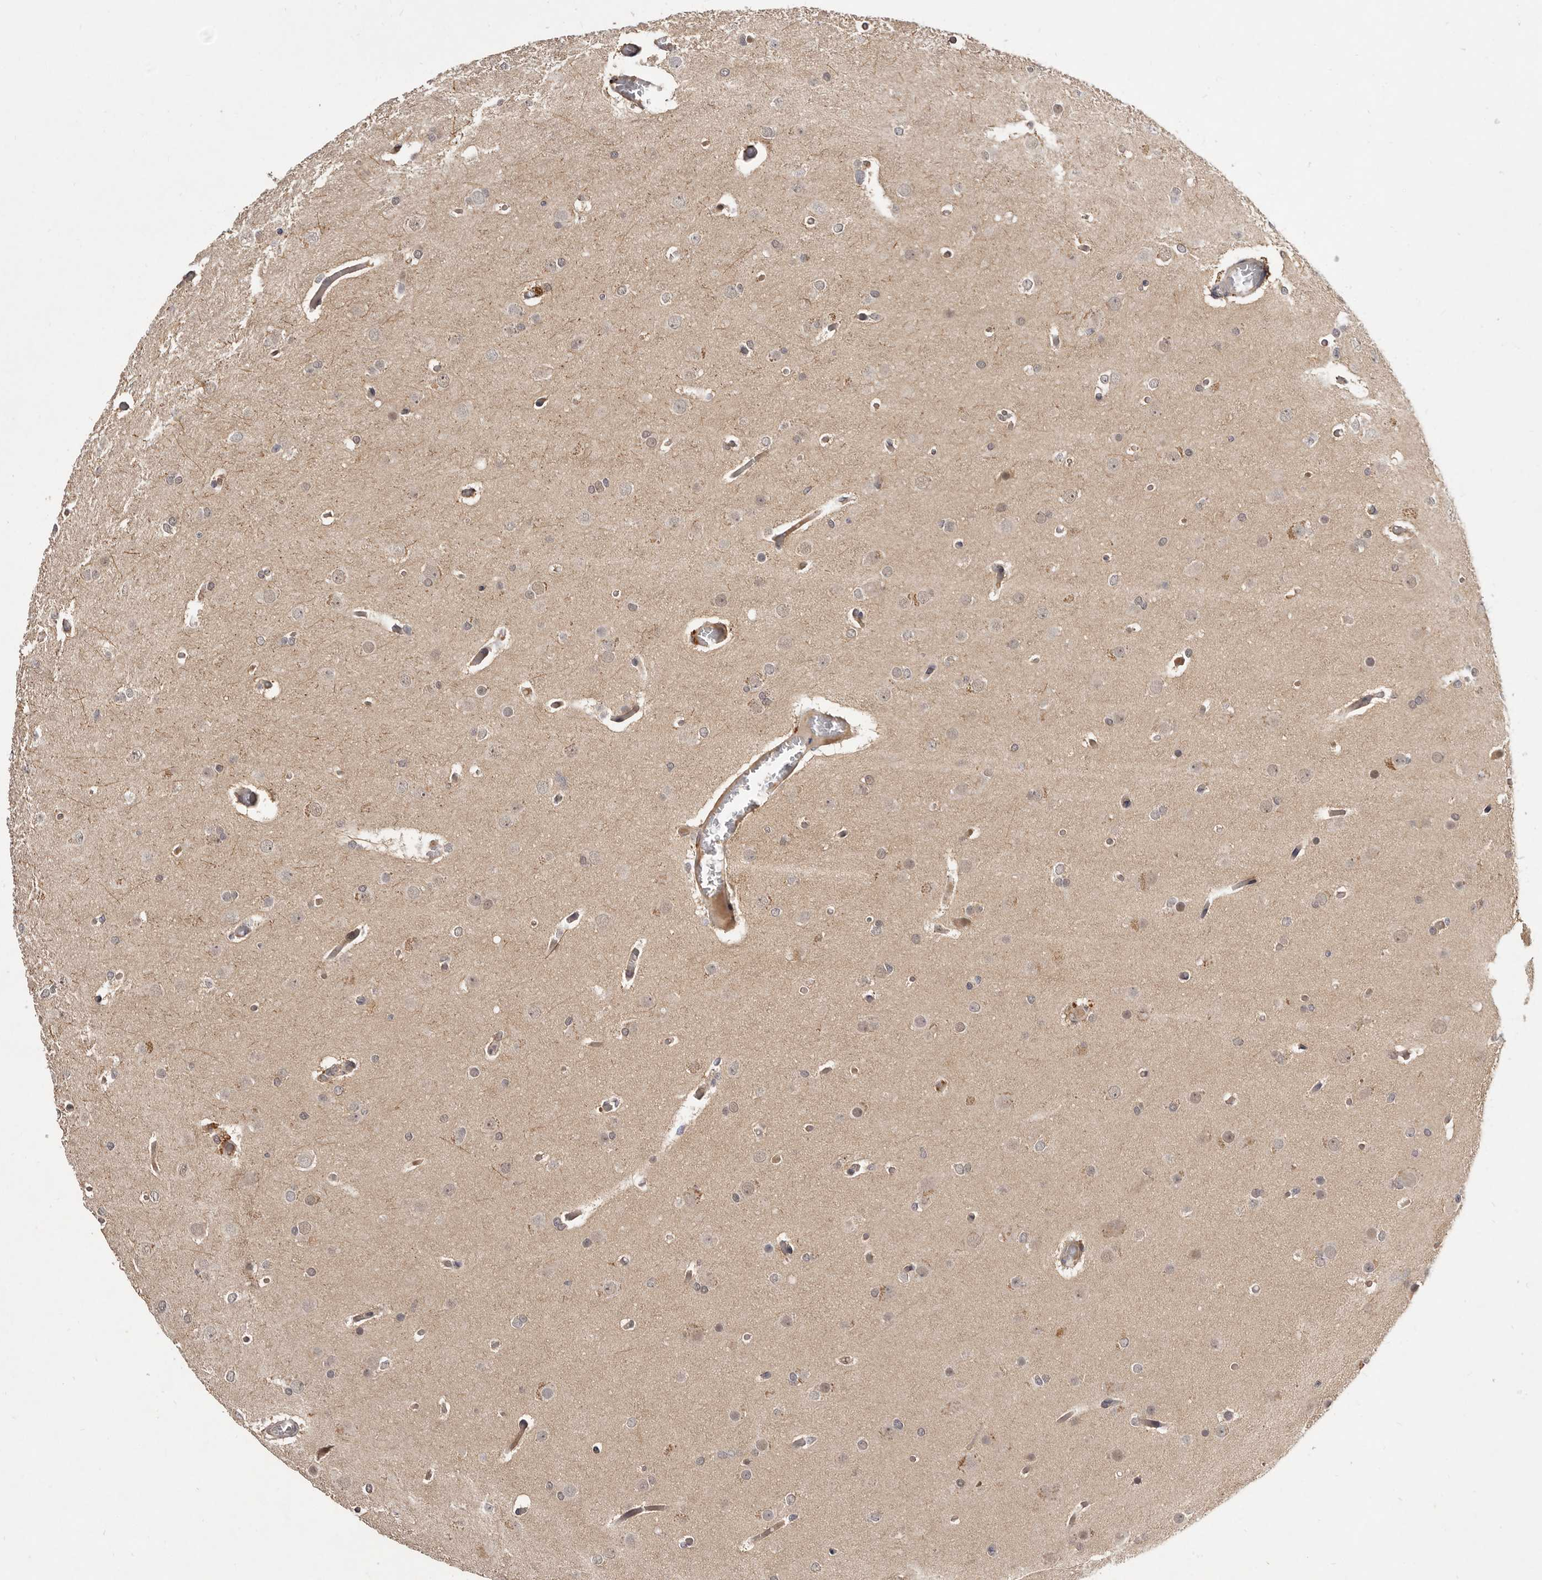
{"staining": {"intensity": "negative", "quantity": "none", "location": "none"}, "tissue": "glioma", "cell_type": "Tumor cells", "image_type": "cancer", "snomed": [{"axis": "morphology", "description": "Glioma, malignant, High grade"}, {"axis": "topography", "description": "Cerebral cortex"}], "caption": "Immunohistochemical staining of glioma exhibits no significant expression in tumor cells. (DAB immunohistochemistry with hematoxylin counter stain).", "gene": "INAVA", "patient": {"sex": "female", "age": 36}}